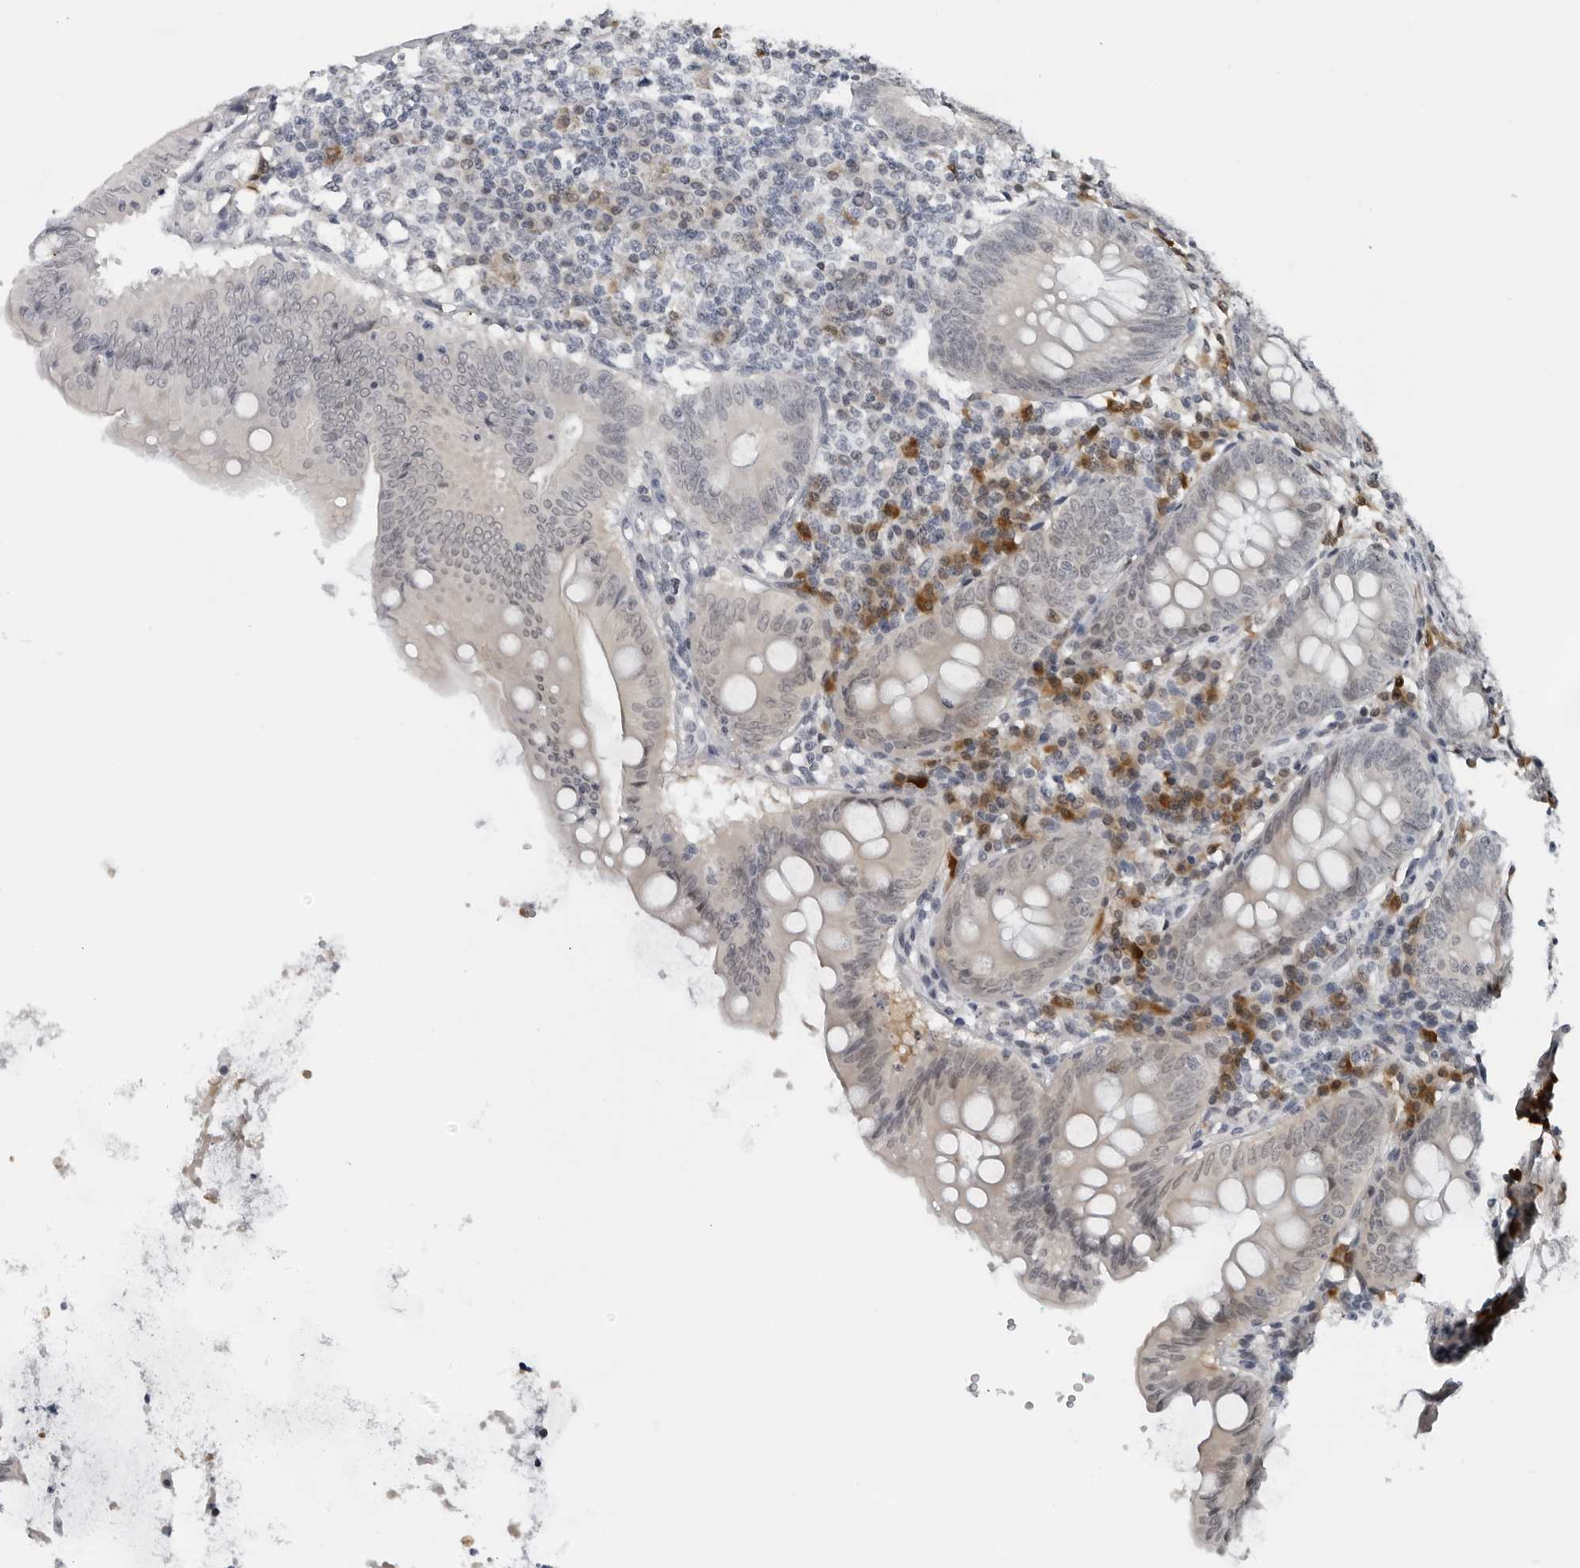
{"staining": {"intensity": "weak", "quantity": "<25%", "location": "nuclear"}, "tissue": "appendix", "cell_type": "Glandular cells", "image_type": "normal", "snomed": [{"axis": "morphology", "description": "Normal tissue, NOS"}, {"axis": "topography", "description": "Appendix"}], "caption": "Glandular cells show no significant protein staining in normal appendix. (Brightfield microscopy of DAB (3,3'-diaminobenzidine) immunohistochemistry at high magnification).", "gene": "PPP1R42", "patient": {"sex": "female", "age": 54}}